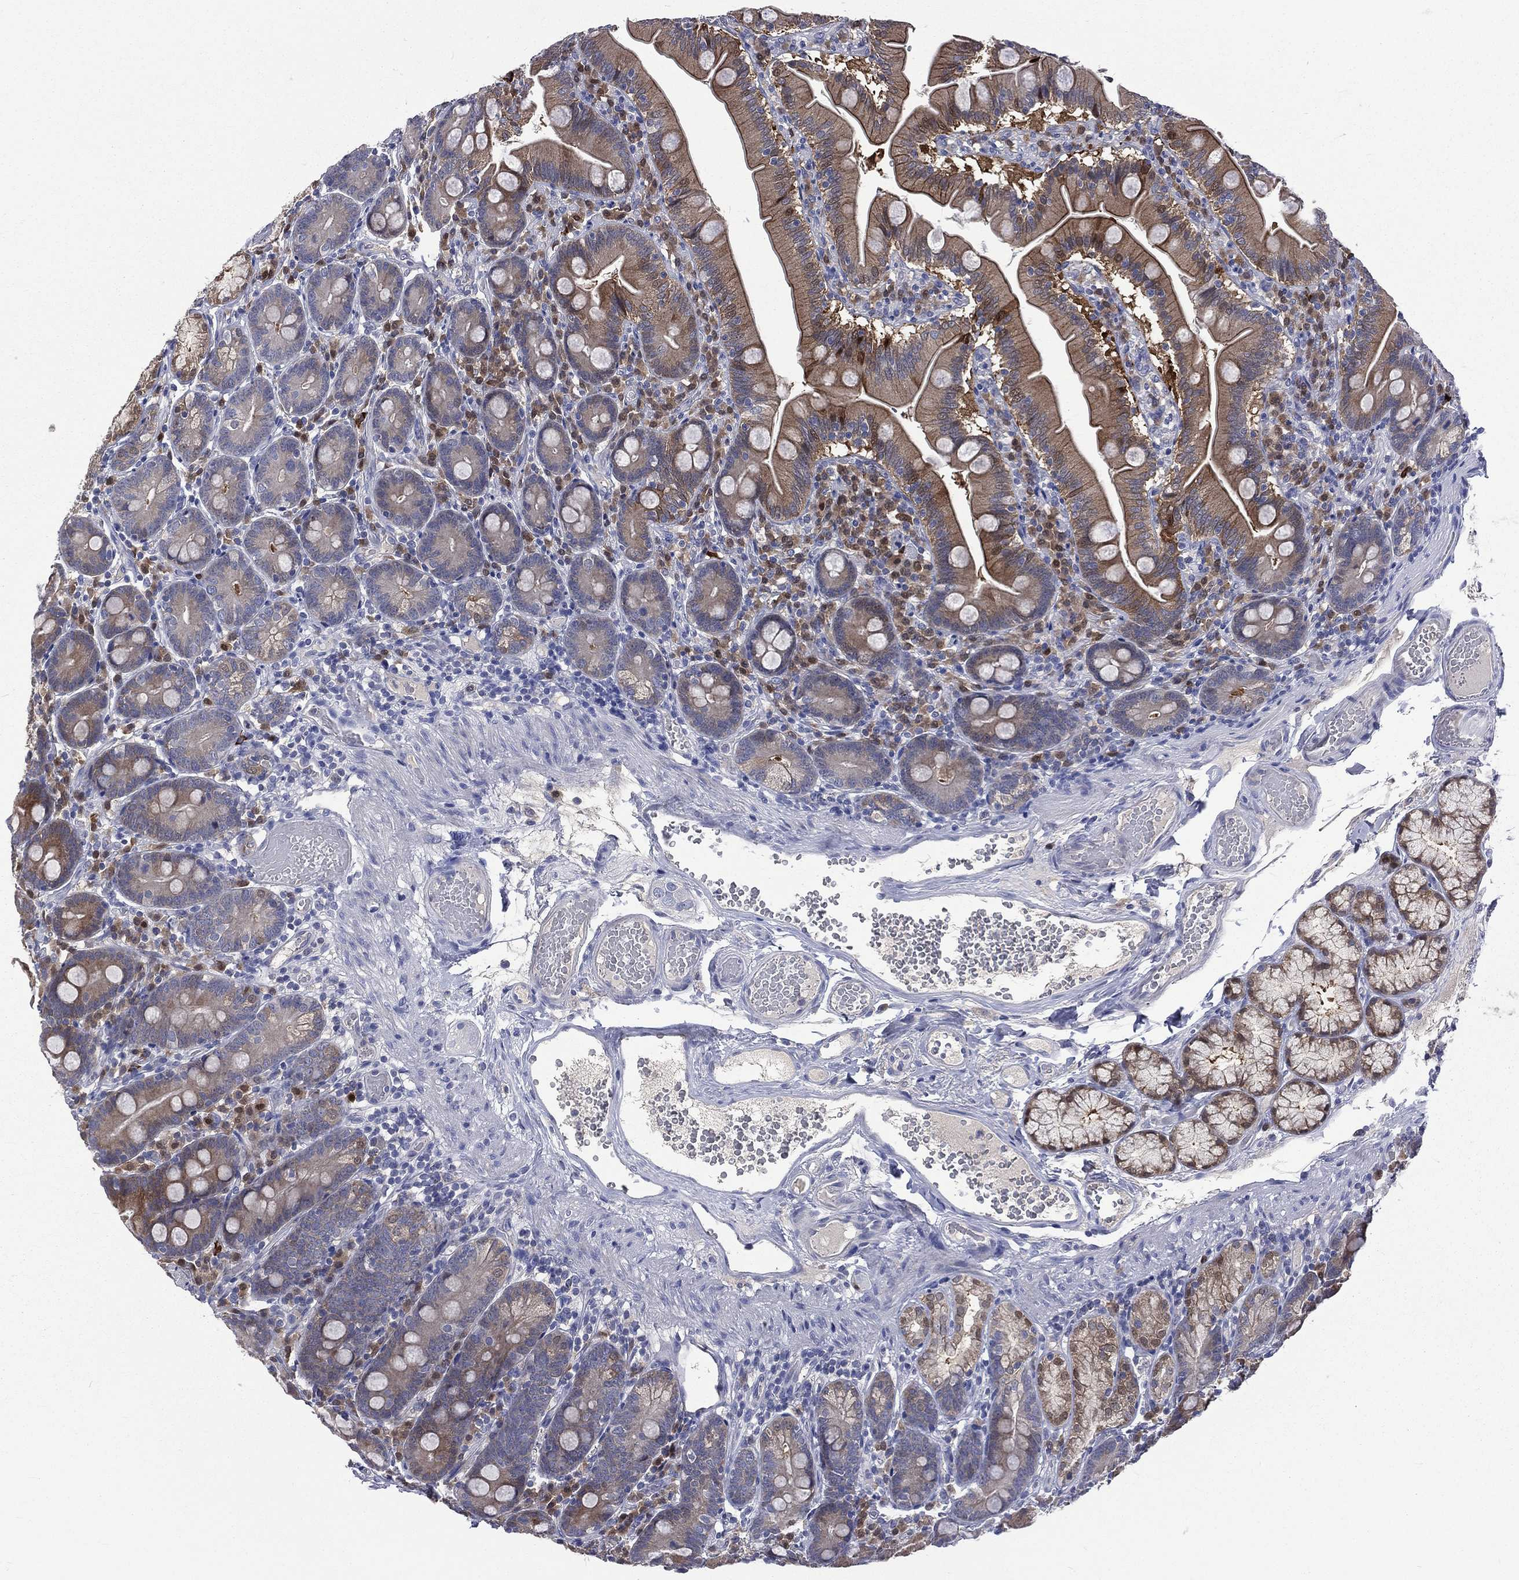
{"staining": {"intensity": "moderate", "quantity": "<25%", "location": "cytoplasmic/membranous"}, "tissue": "duodenum", "cell_type": "Glandular cells", "image_type": "normal", "snomed": [{"axis": "morphology", "description": "Normal tissue, NOS"}, {"axis": "topography", "description": "Duodenum"}], "caption": "IHC staining of normal duodenum, which displays low levels of moderate cytoplasmic/membranous expression in about <25% of glandular cells indicating moderate cytoplasmic/membranous protein positivity. The staining was performed using DAB (3,3'-diaminobenzidine) (brown) for protein detection and nuclei were counterstained in hematoxylin (blue).", "gene": "CA12", "patient": {"sex": "female", "age": 67}}